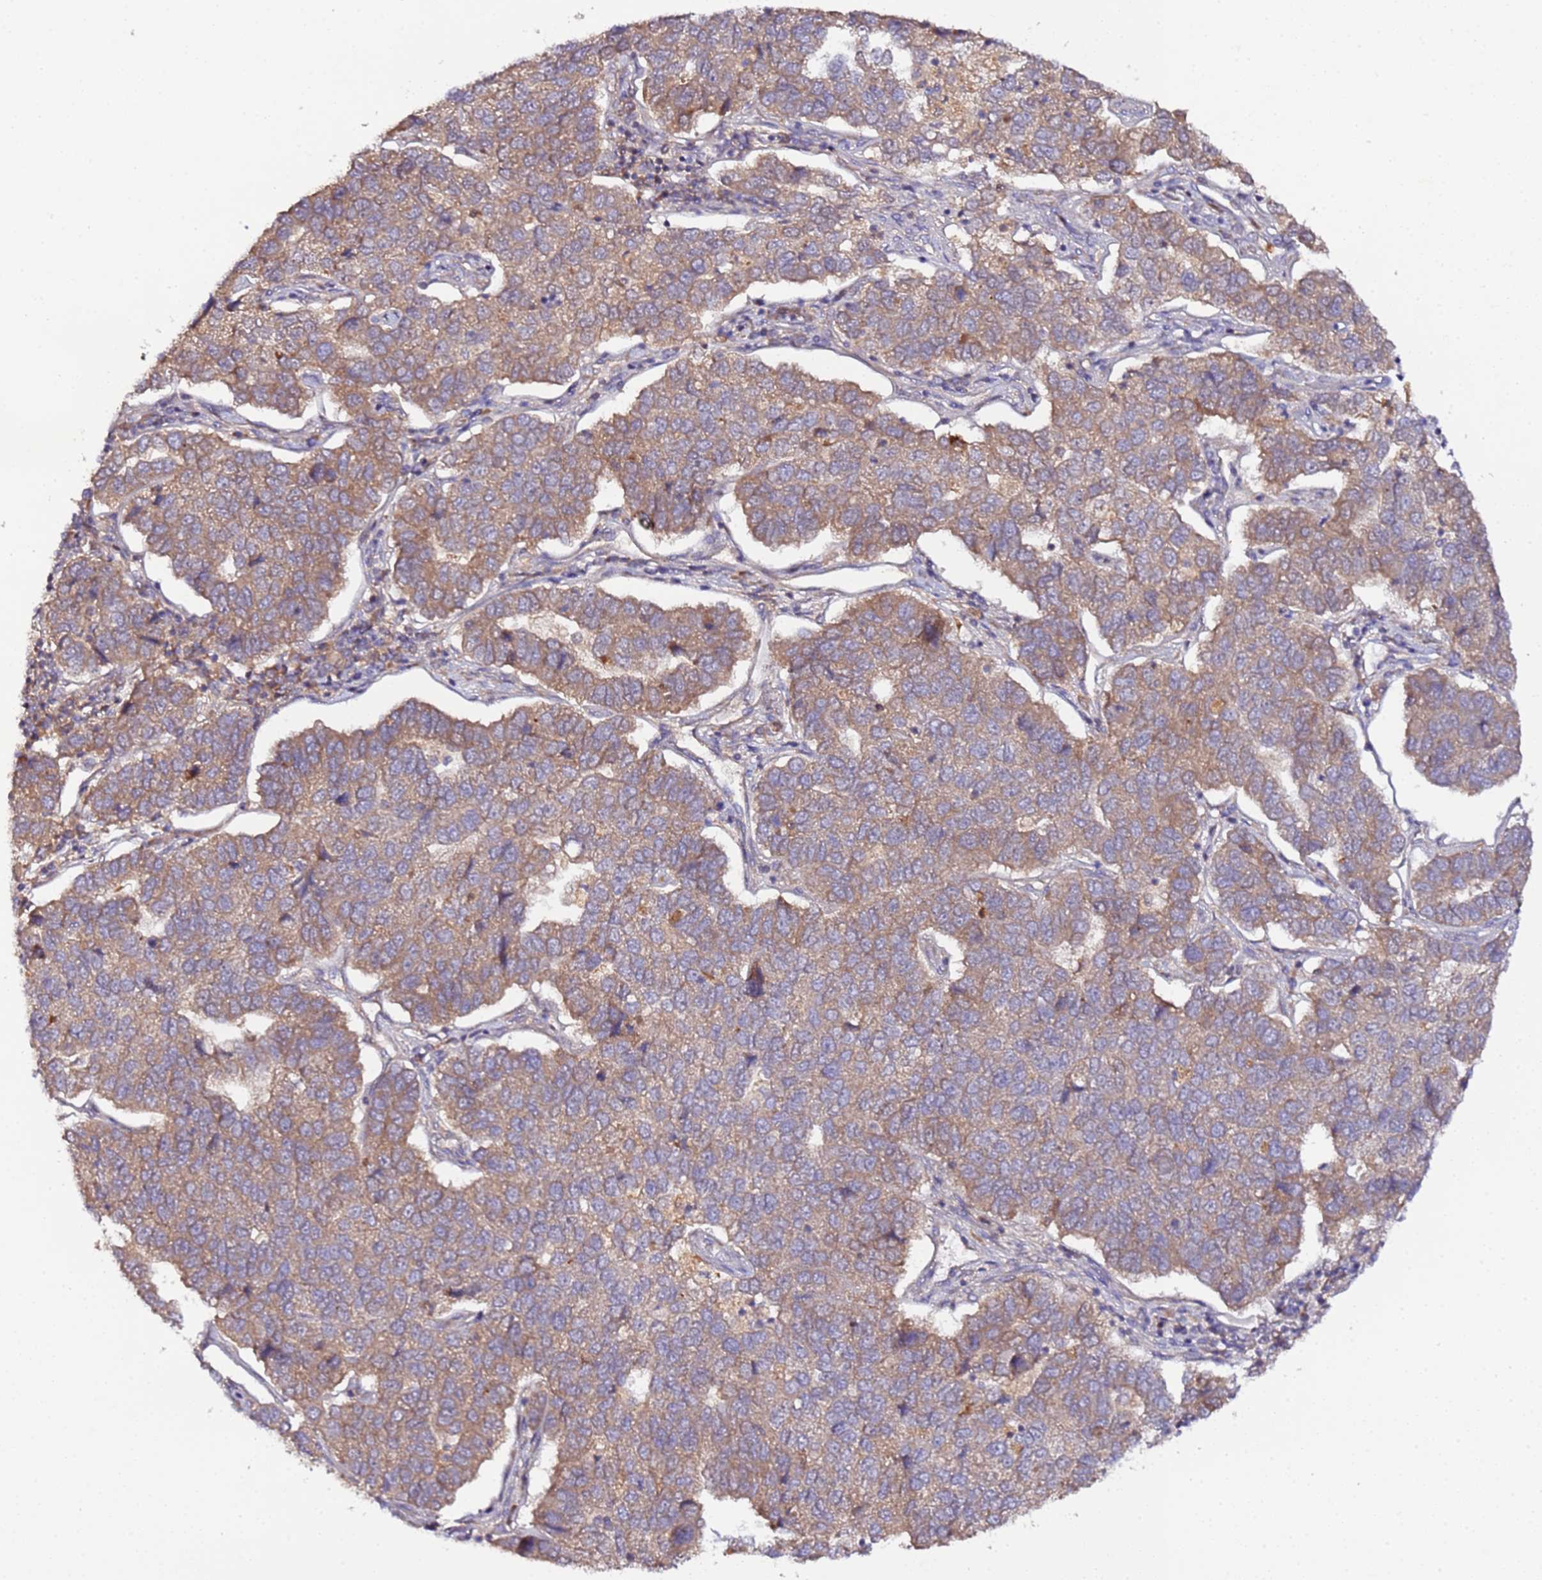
{"staining": {"intensity": "moderate", "quantity": ">75%", "location": "cytoplasmic/membranous"}, "tissue": "pancreatic cancer", "cell_type": "Tumor cells", "image_type": "cancer", "snomed": [{"axis": "morphology", "description": "Adenocarcinoma, NOS"}, {"axis": "topography", "description": "Pancreas"}], "caption": "Protein analysis of pancreatic adenocarcinoma tissue shows moderate cytoplasmic/membranous staining in about >75% of tumor cells.", "gene": "TRIM26", "patient": {"sex": "female", "age": 61}}